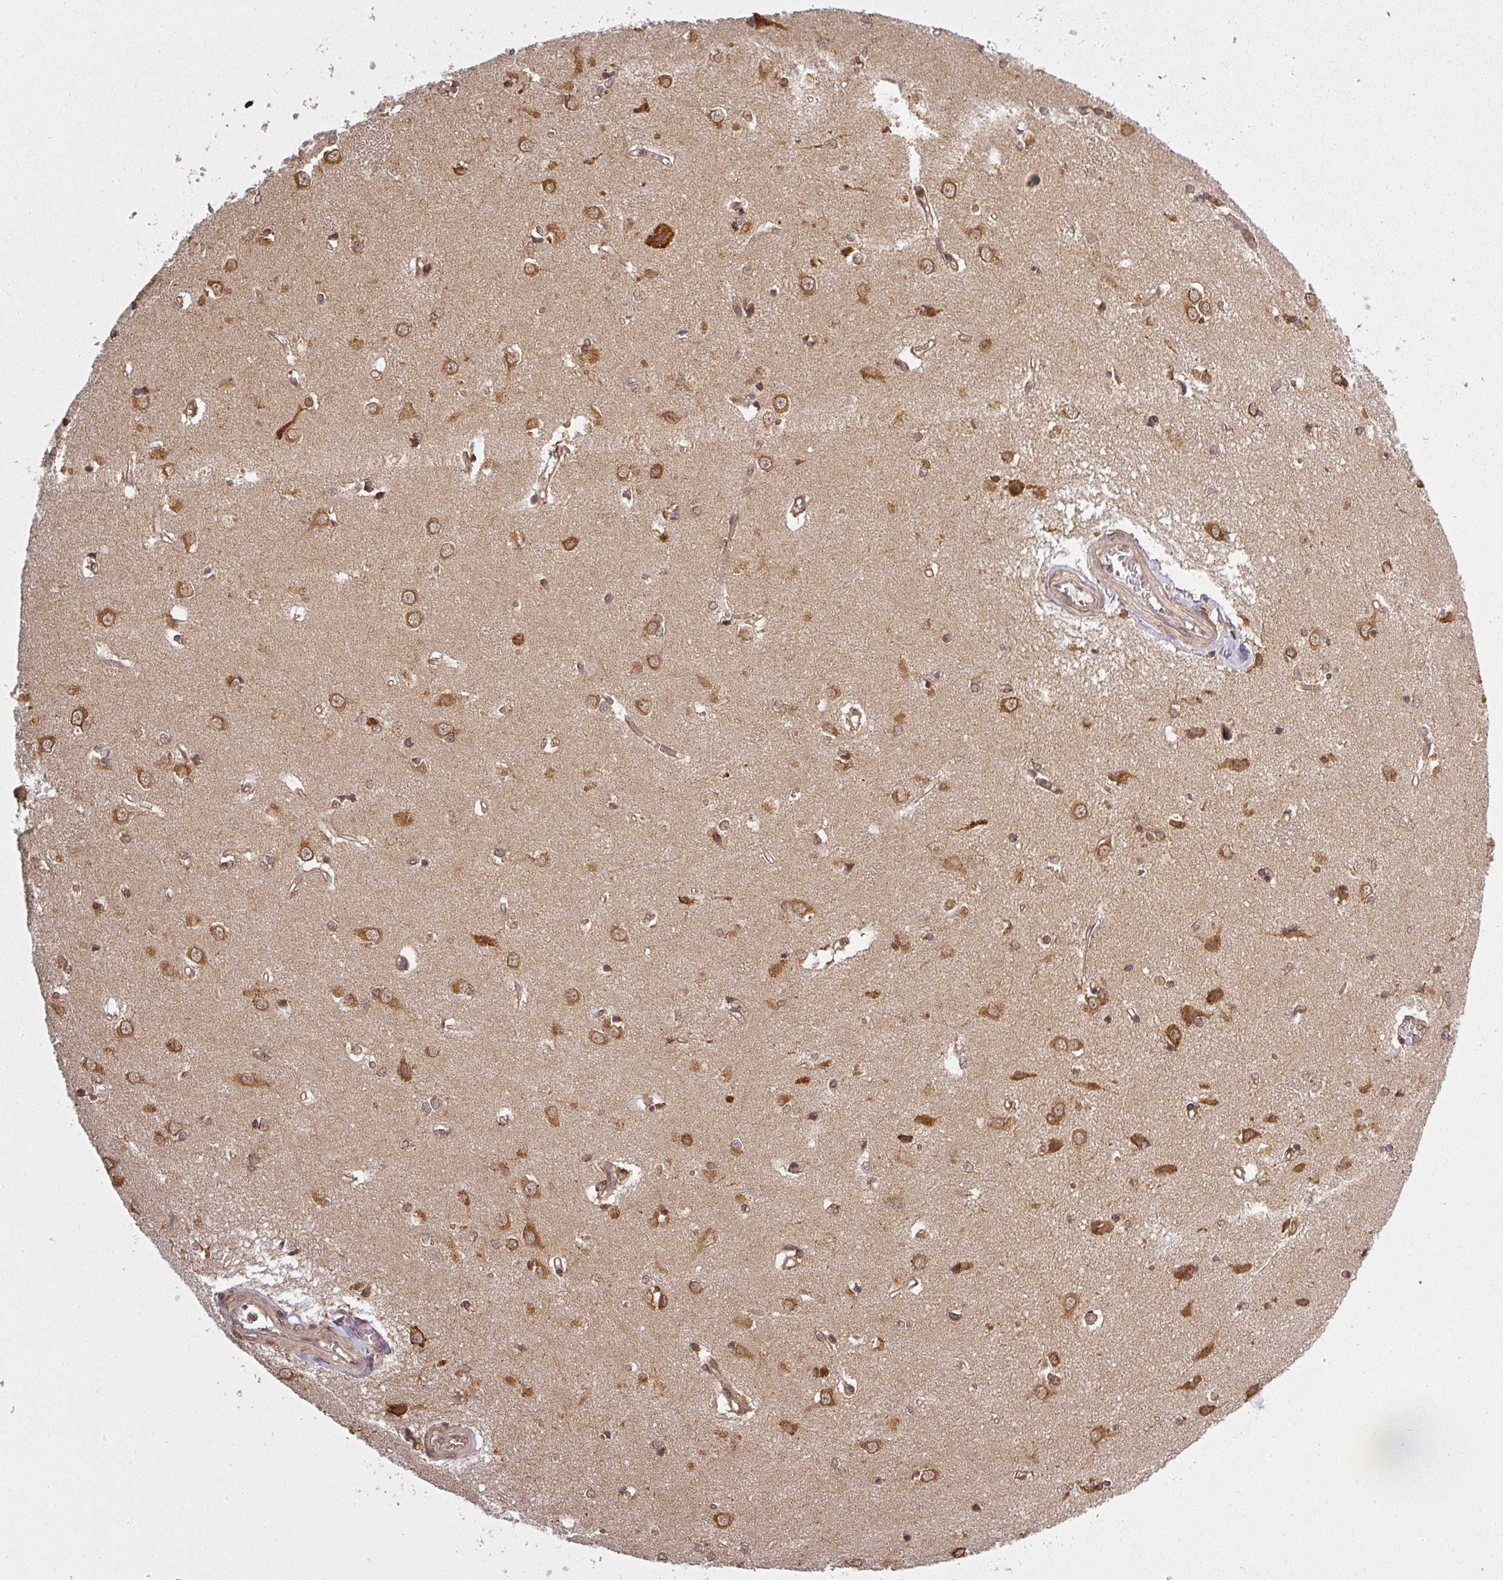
{"staining": {"intensity": "moderate", "quantity": "25%-75%", "location": "cytoplasmic/membranous"}, "tissue": "caudate", "cell_type": "Glial cells", "image_type": "normal", "snomed": [{"axis": "morphology", "description": "Normal tissue, NOS"}, {"axis": "topography", "description": "Lateral ventricle wall"}], "caption": "This image displays unremarkable caudate stained with IHC to label a protein in brown. The cytoplasmic/membranous of glial cells show moderate positivity for the protein. Nuclei are counter-stained blue.", "gene": "PPP6R3", "patient": {"sex": "male", "age": 37}}